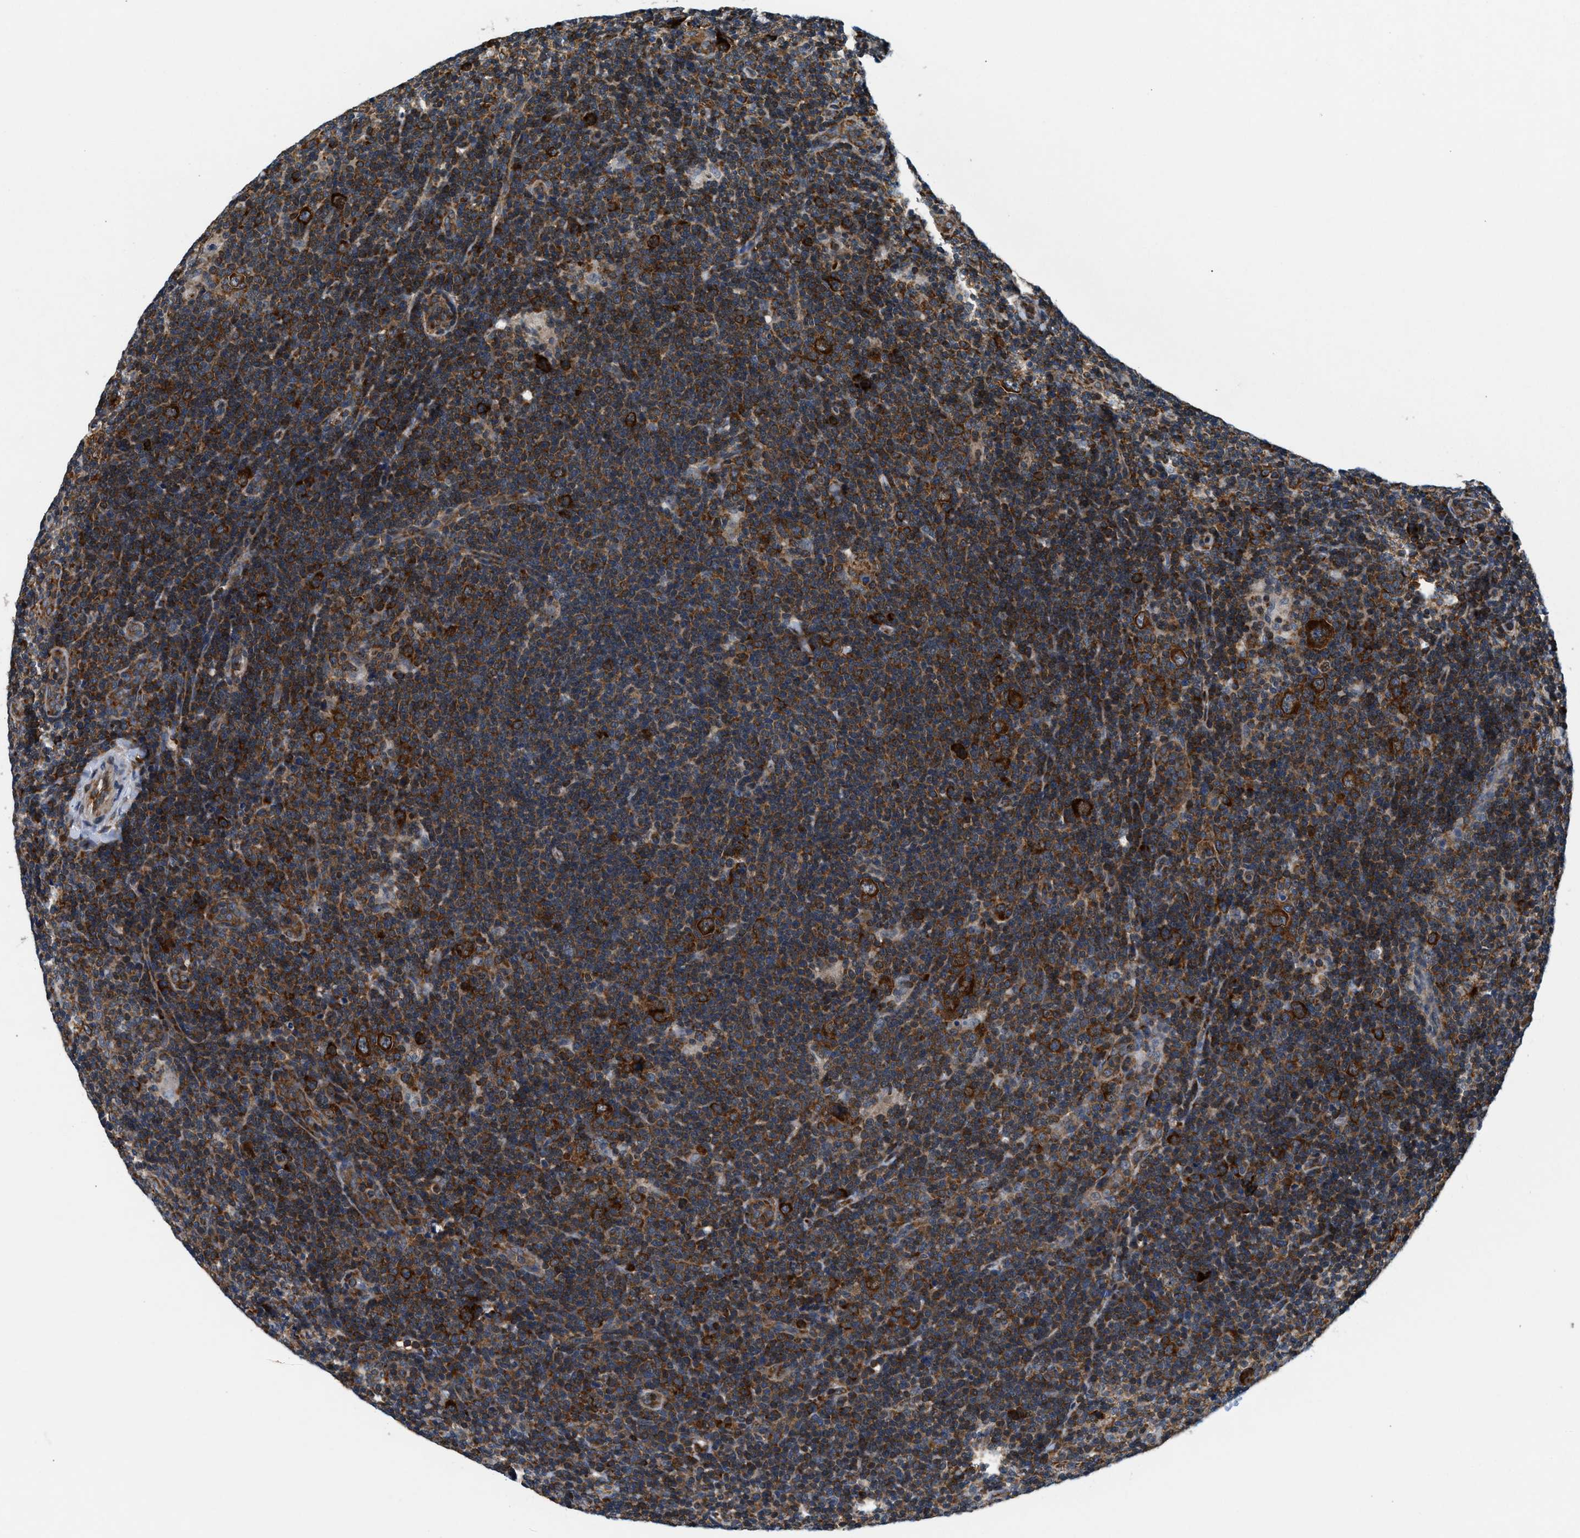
{"staining": {"intensity": "strong", "quantity": ">75%", "location": "cytoplasmic/membranous"}, "tissue": "lymphoma", "cell_type": "Tumor cells", "image_type": "cancer", "snomed": [{"axis": "morphology", "description": "Hodgkin's disease, NOS"}, {"axis": "topography", "description": "Lymph node"}], "caption": "Brown immunohistochemical staining in Hodgkin's disease displays strong cytoplasmic/membranous staining in approximately >75% of tumor cells. (Brightfield microscopy of DAB IHC at high magnification).", "gene": "PA2G4", "patient": {"sex": "female", "age": 57}}